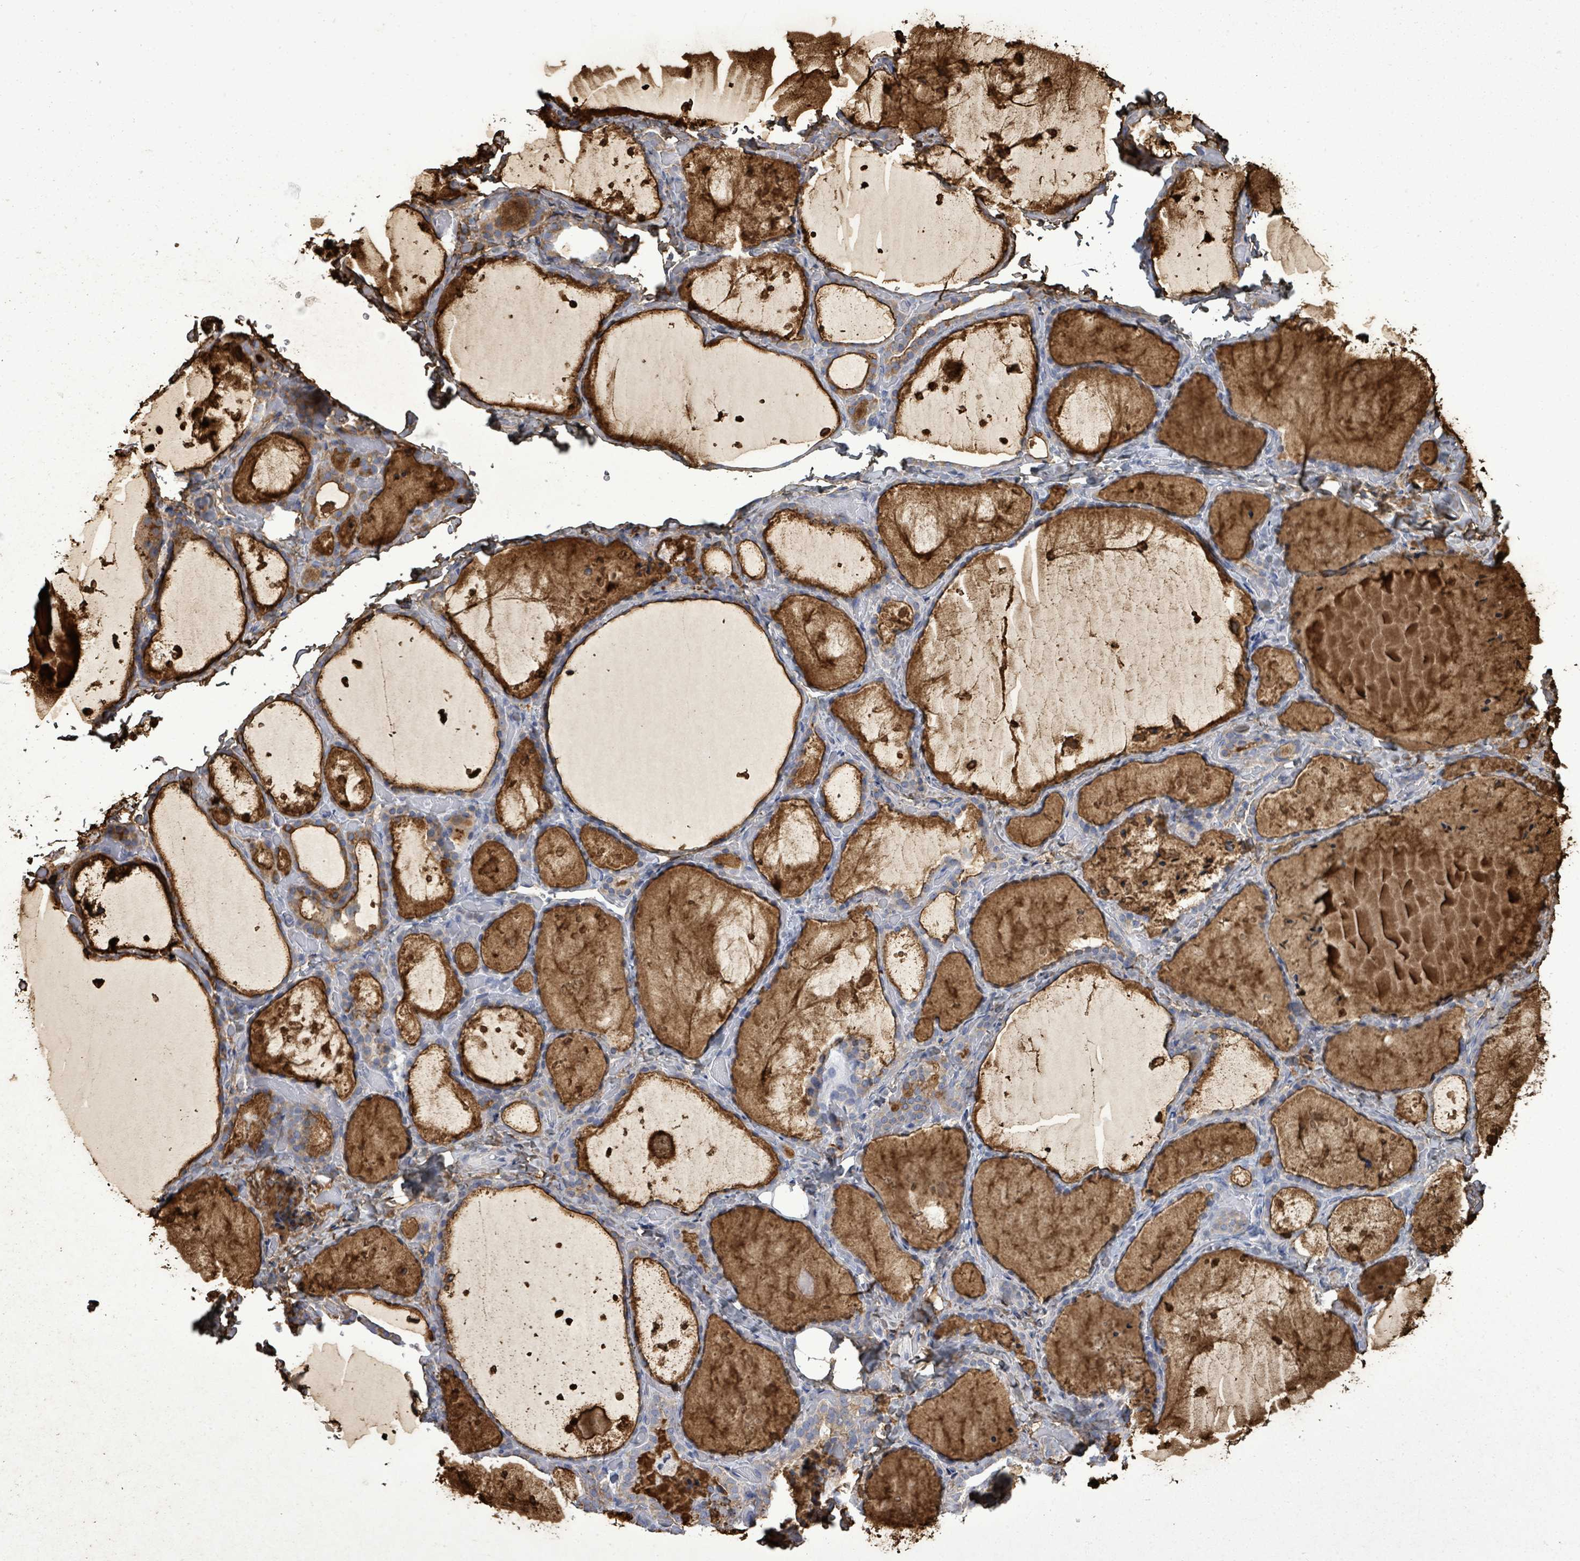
{"staining": {"intensity": "moderate", "quantity": "<25%", "location": "cytoplasmic/membranous"}, "tissue": "thyroid gland", "cell_type": "Glandular cells", "image_type": "normal", "snomed": [{"axis": "morphology", "description": "Normal tissue, NOS"}, {"axis": "topography", "description": "Thyroid gland"}], "caption": "Moderate cytoplasmic/membranous protein positivity is present in about <25% of glandular cells in thyroid gland. The staining was performed using DAB (3,3'-diaminobenzidine) to visualize the protein expression in brown, while the nuclei were stained in blue with hematoxylin (Magnification: 20x).", "gene": "PAPSS1", "patient": {"sex": "female", "age": 44}}